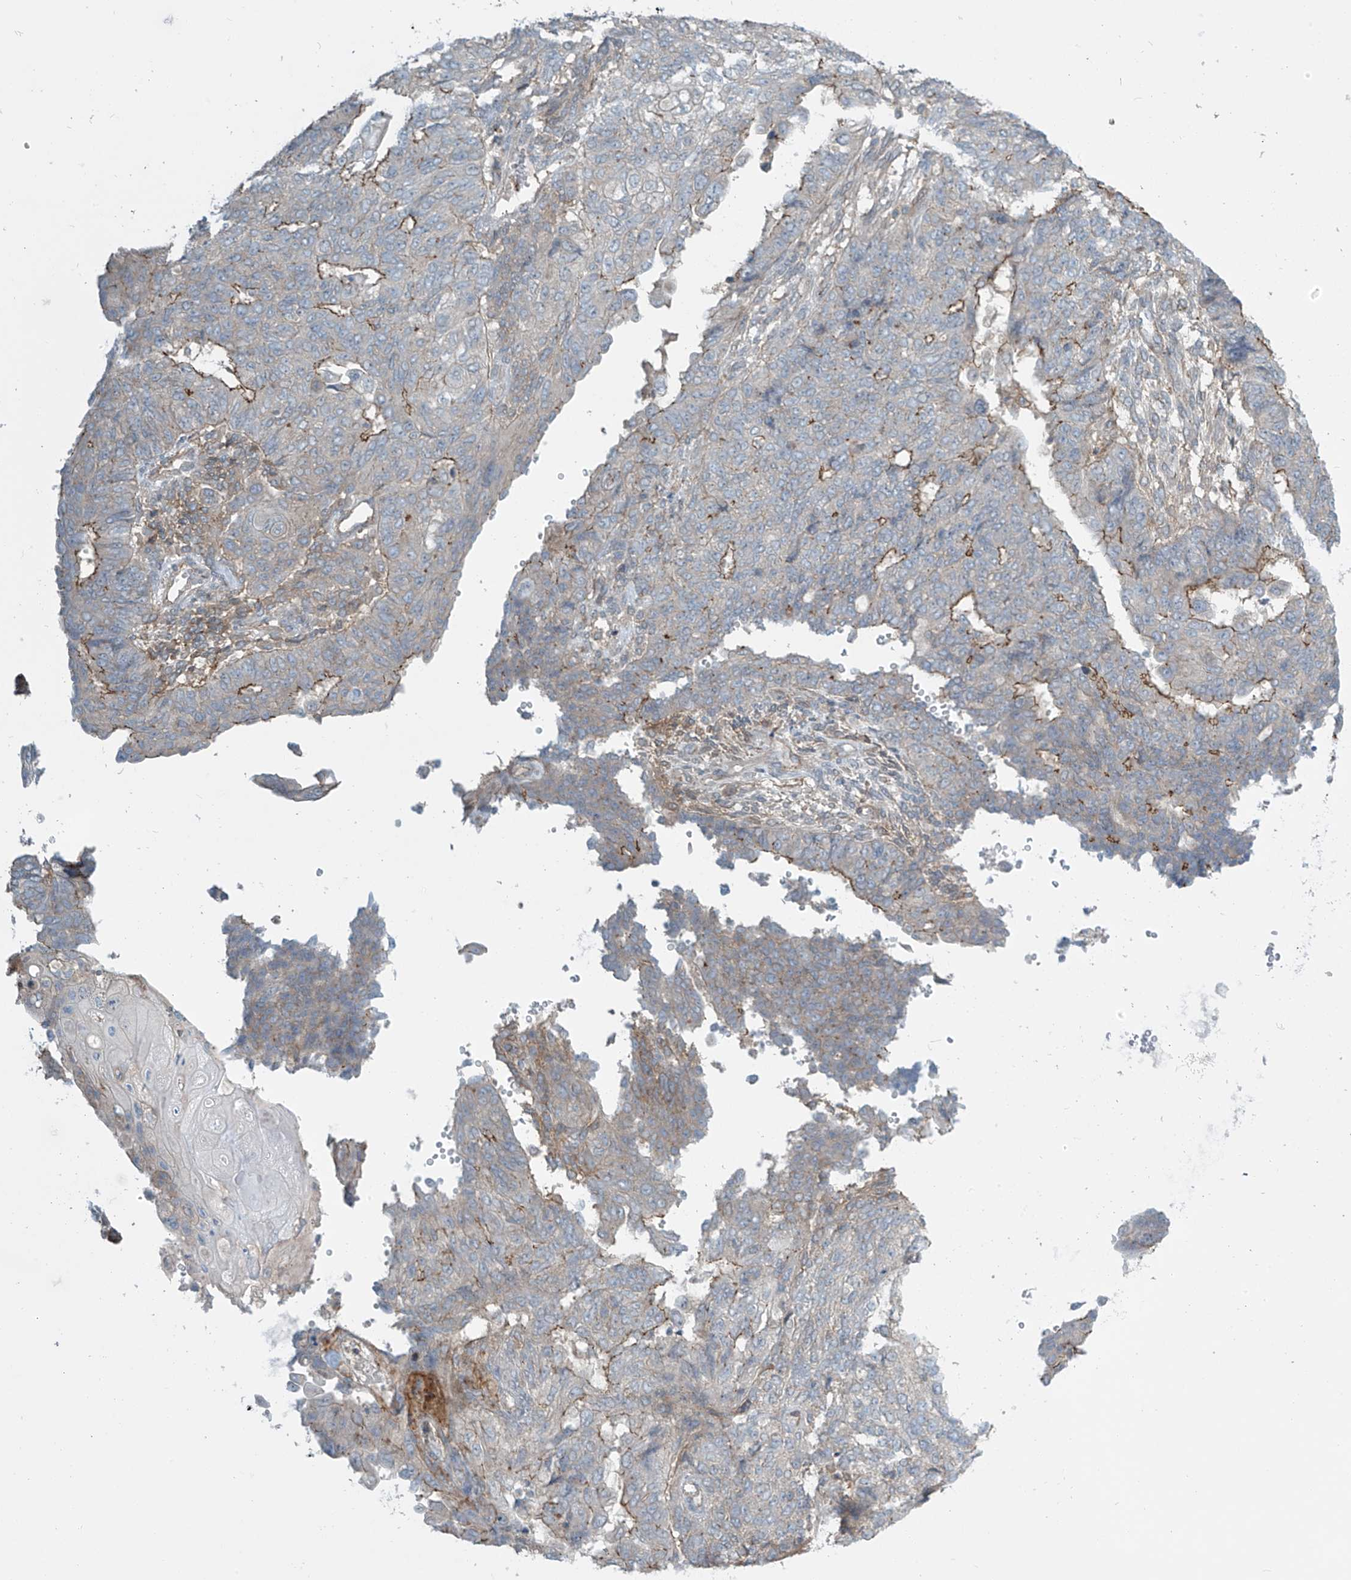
{"staining": {"intensity": "moderate", "quantity": "<25%", "location": "cytoplasmic/membranous"}, "tissue": "endometrial cancer", "cell_type": "Tumor cells", "image_type": "cancer", "snomed": [{"axis": "morphology", "description": "Adenocarcinoma, NOS"}, {"axis": "topography", "description": "Endometrium"}], "caption": "Immunohistochemical staining of human endometrial adenocarcinoma shows low levels of moderate cytoplasmic/membranous positivity in approximately <25% of tumor cells.", "gene": "SLC9A2", "patient": {"sex": "female", "age": 32}}